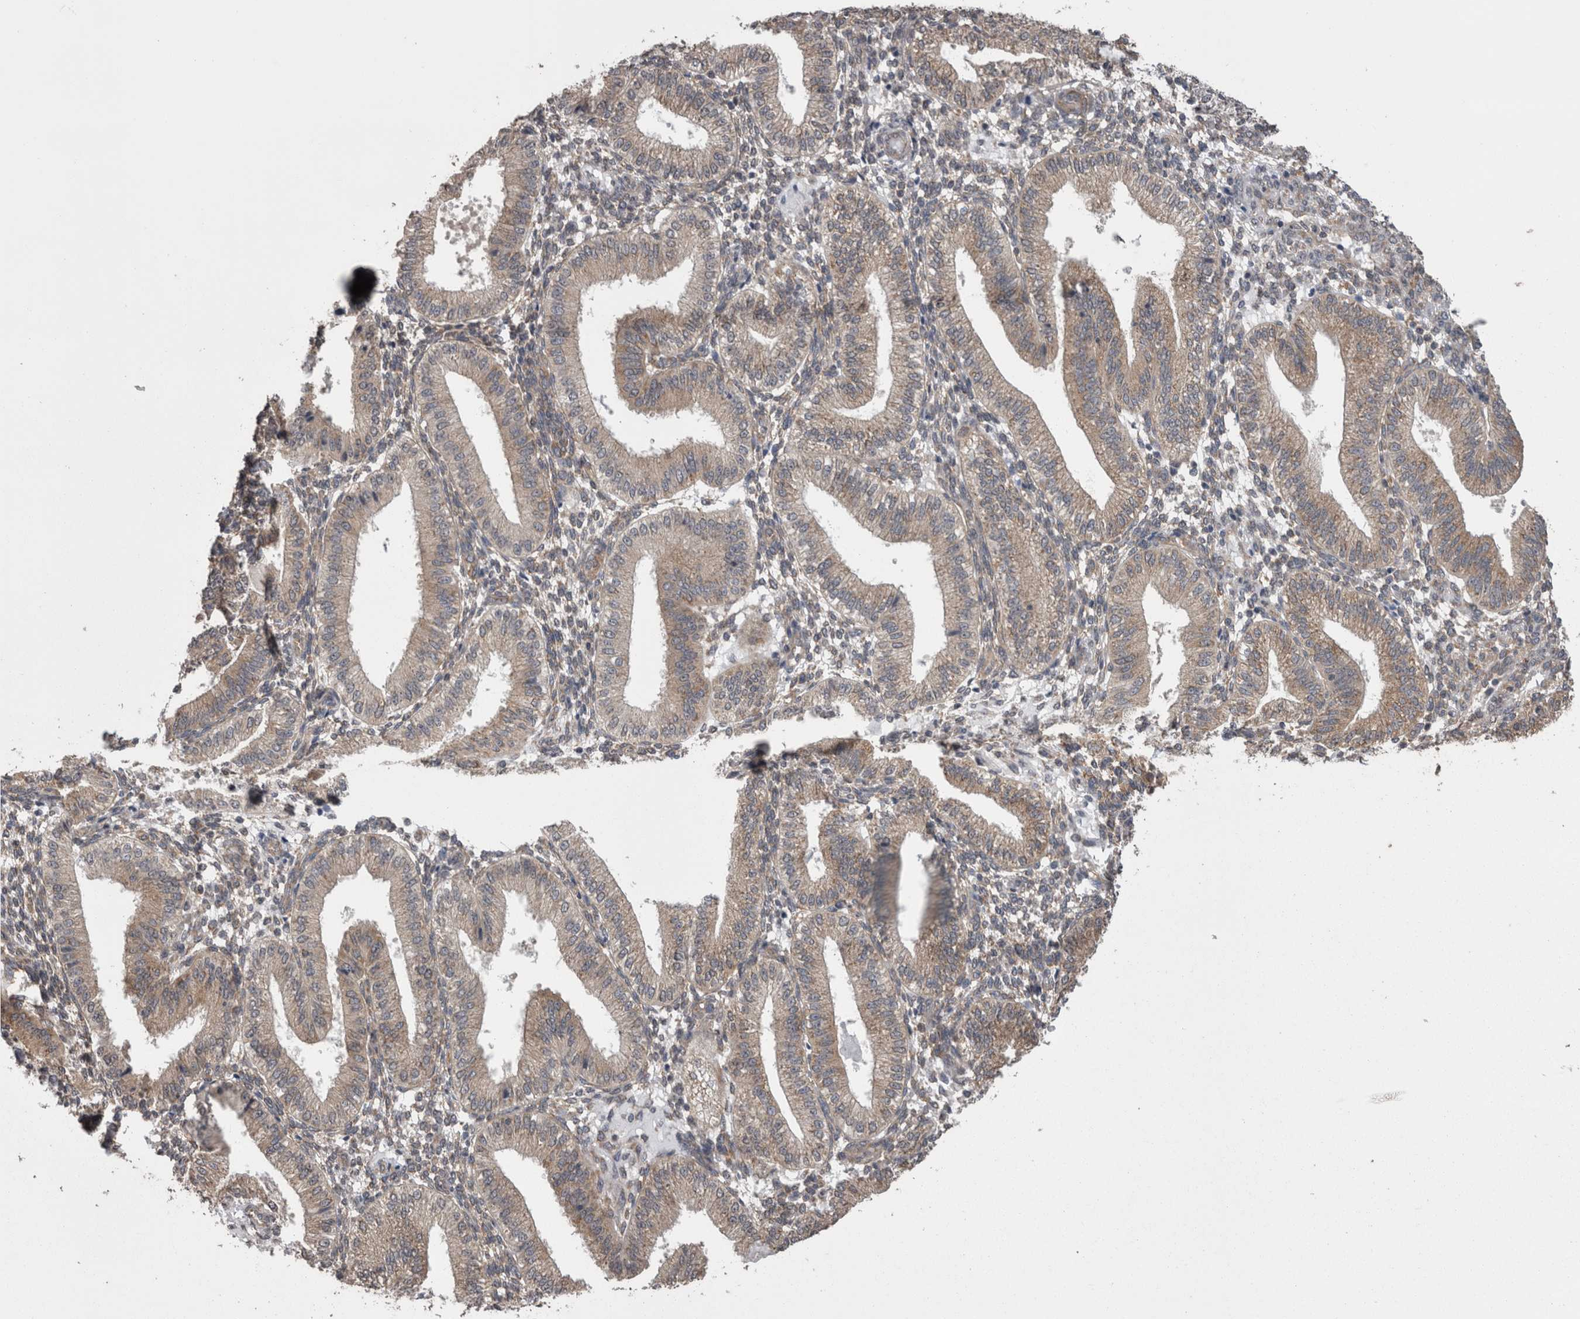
{"staining": {"intensity": "negative", "quantity": "none", "location": "none"}, "tissue": "endometrium", "cell_type": "Cells in endometrial stroma", "image_type": "normal", "snomed": [{"axis": "morphology", "description": "Normal tissue, NOS"}, {"axis": "topography", "description": "Endometrium"}], "caption": "High power microscopy photomicrograph of an IHC histopathology image of benign endometrium, revealing no significant positivity in cells in endometrial stroma. (DAB (3,3'-diaminobenzidine) immunohistochemistry (IHC), high magnification).", "gene": "DDX6", "patient": {"sex": "female", "age": 39}}